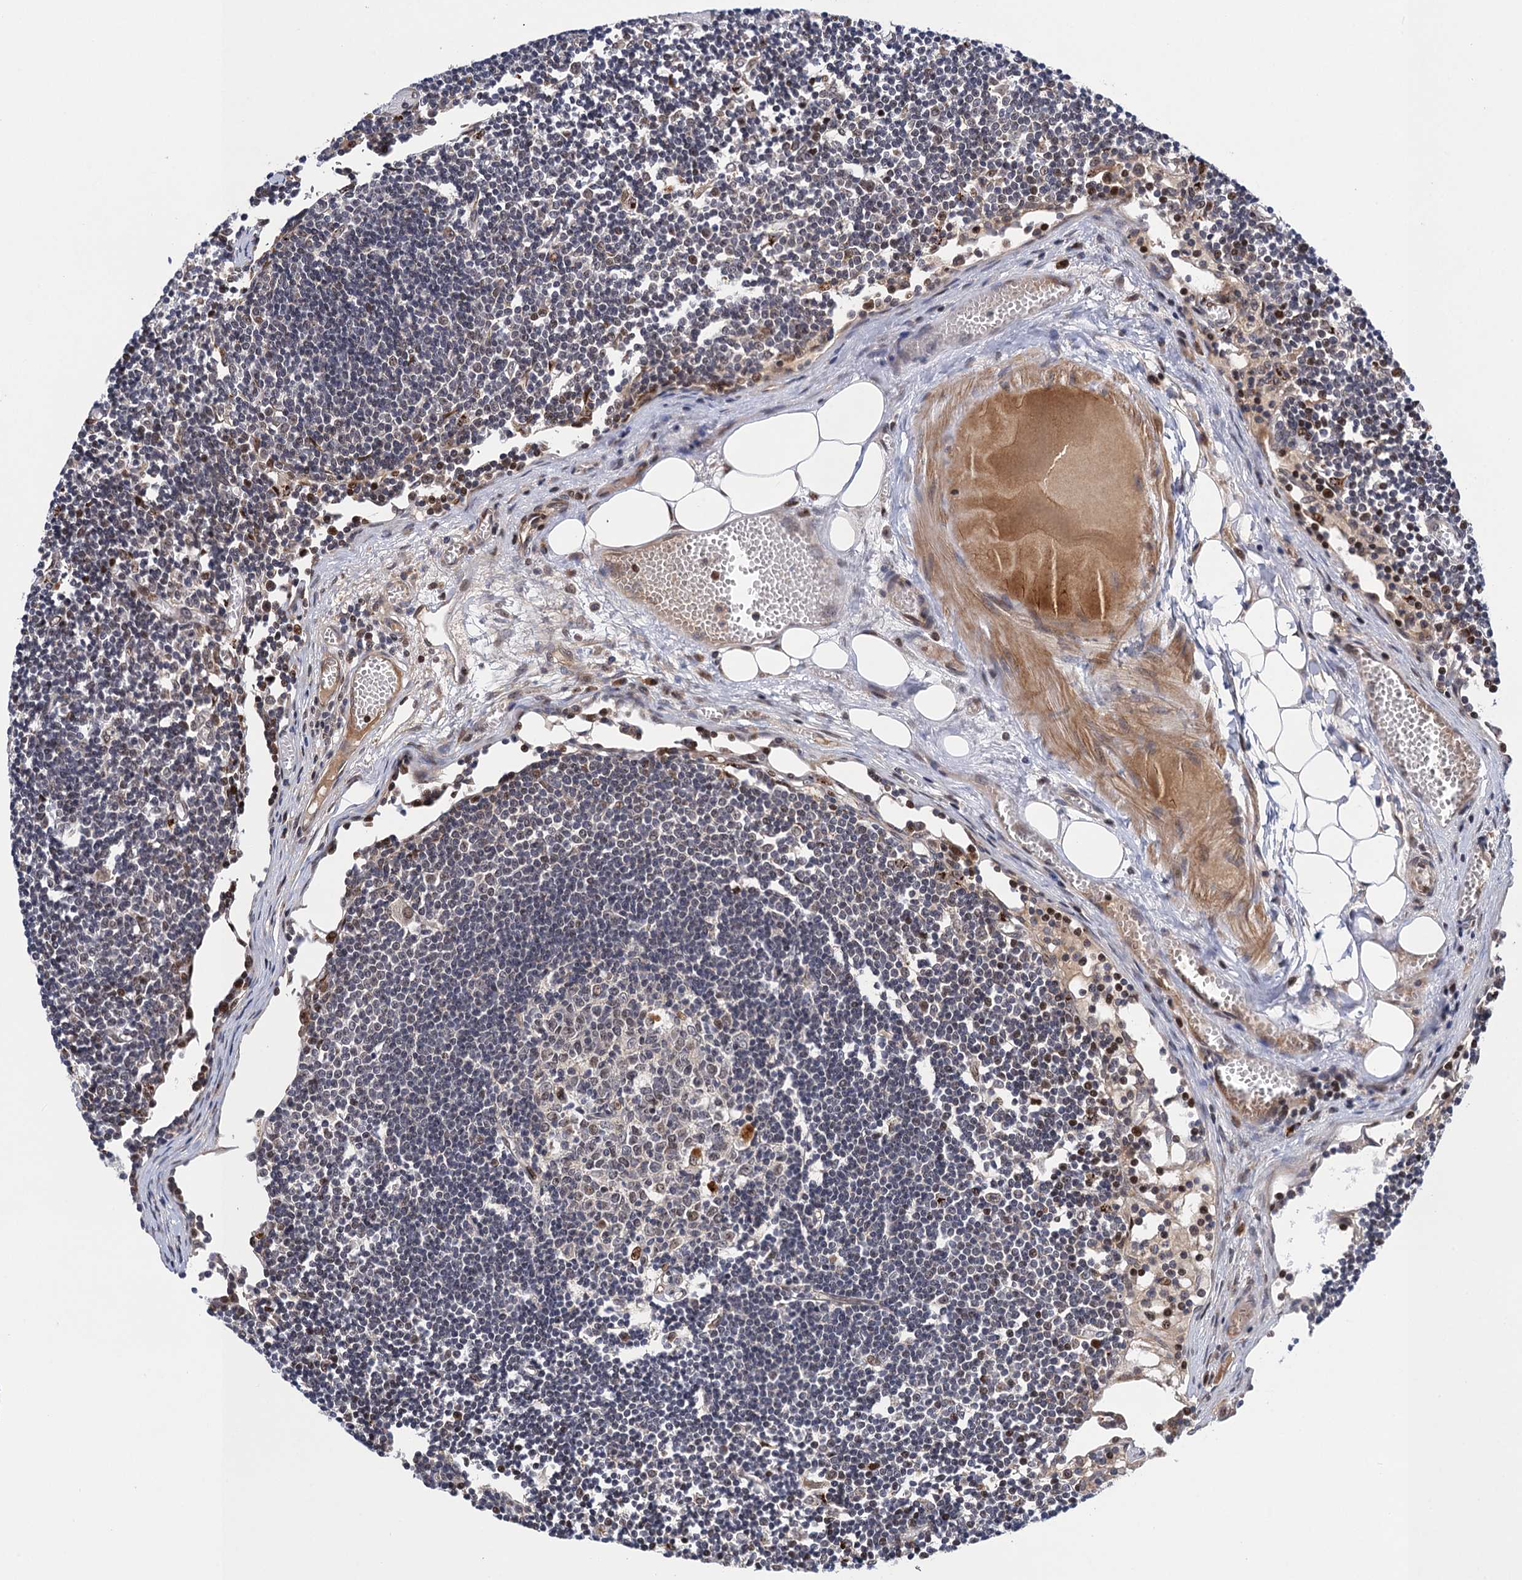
{"staining": {"intensity": "moderate", "quantity": "25%-75%", "location": "nuclear"}, "tissue": "lymph node", "cell_type": "Germinal center cells", "image_type": "normal", "snomed": [{"axis": "morphology", "description": "Normal tissue, NOS"}, {"axis": "topography", "description": "Lymph node"}], "caption": "A brown stain highlights moderate nuclear expression of a protein in germinal center cells of unremarkable human lymph node. The protein is shown in brown color, while the nuclei are stained blue.", "gene": "NEK8", "patient": {"sex": "female", "age": 11}}